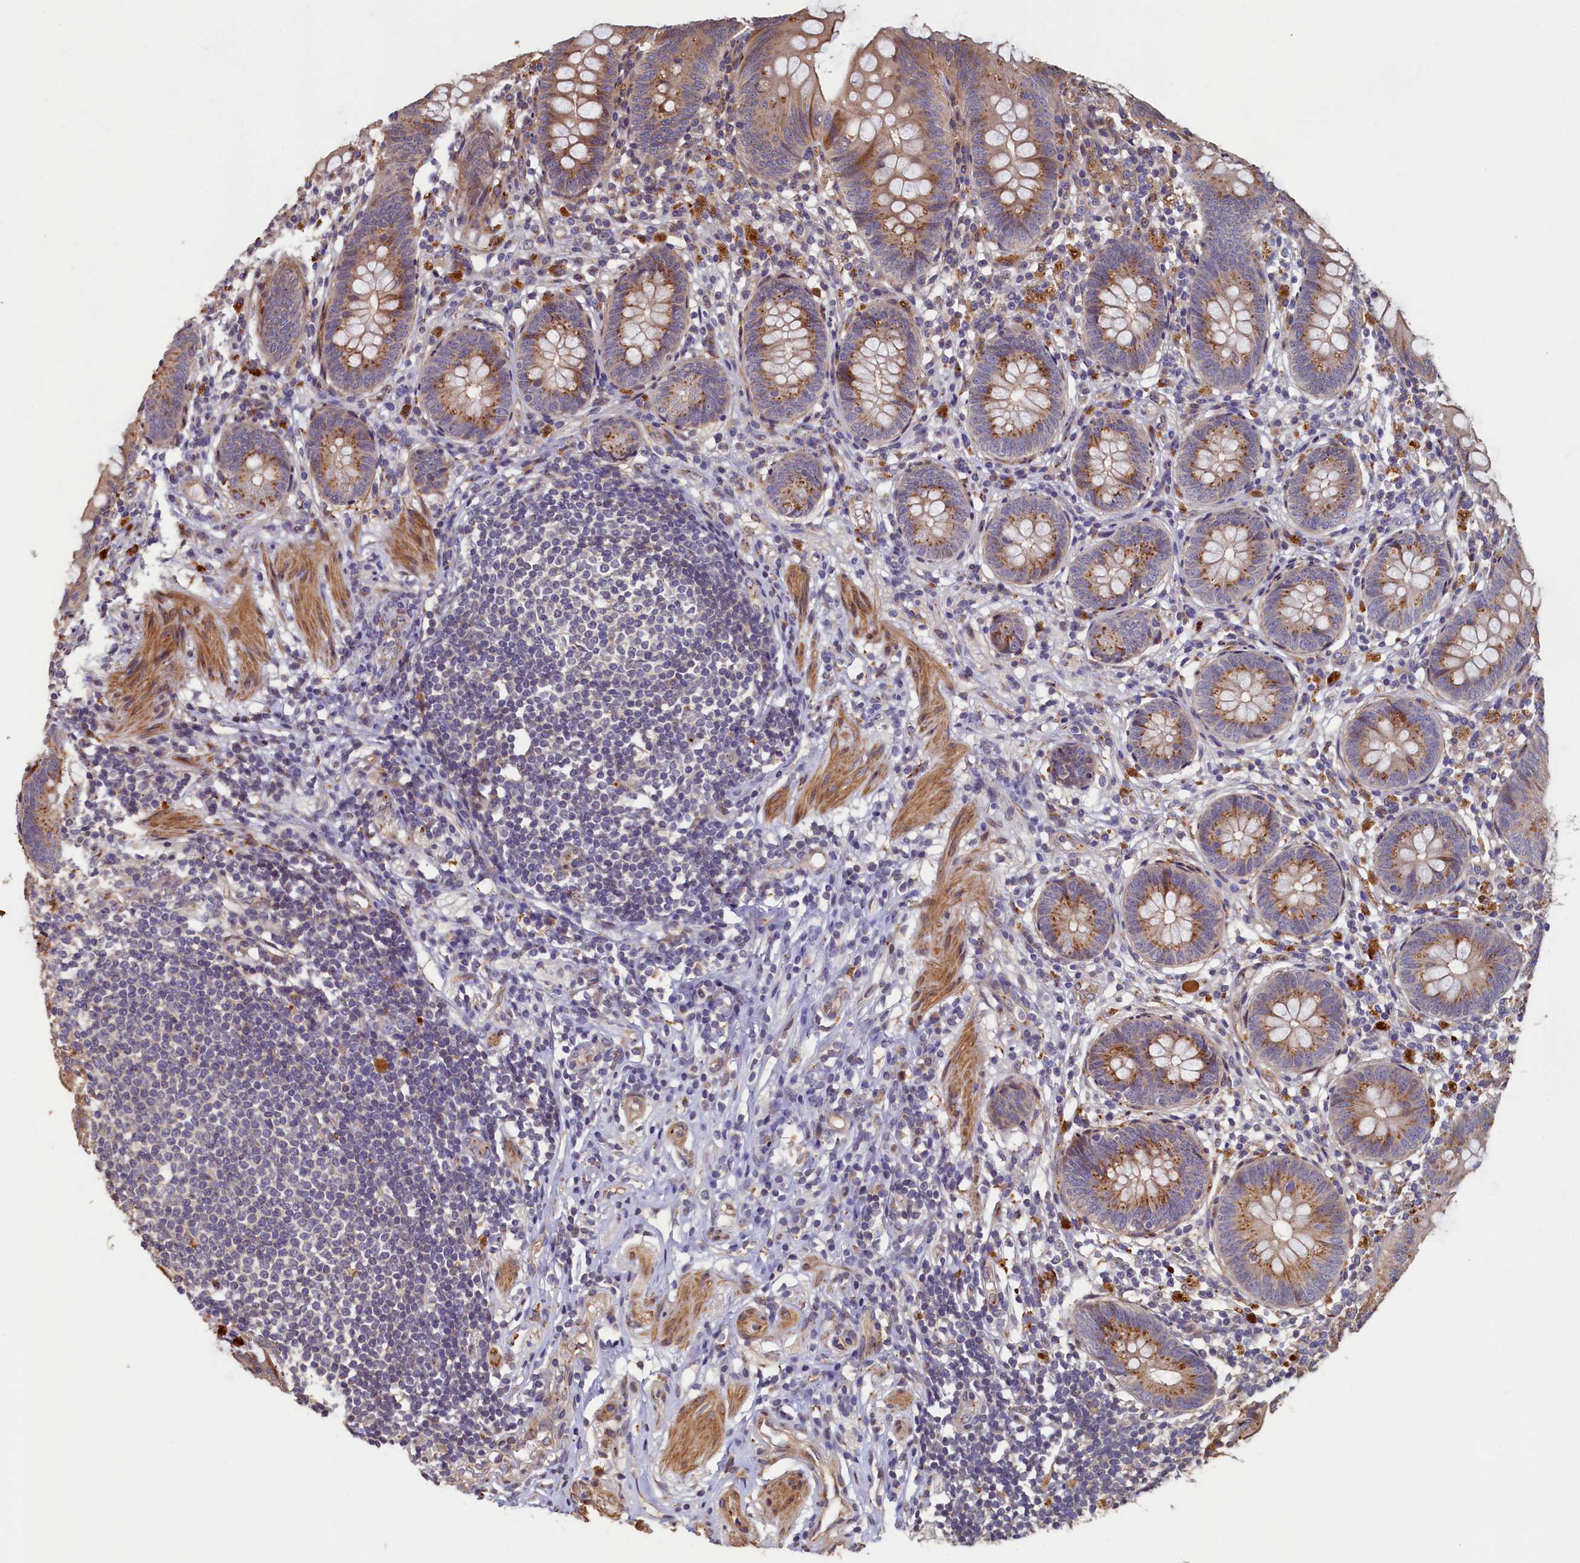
{"staining": {"intensity": "moderate", "quantity": ">75%", "location": "cytoplasmic/membranous"}, "tissue": "appendix", "cell_type": "Glandular cells", "image_type": "normal", "snomed": [{"axis": "morphology", "description": "Normal tissue, NOS"}, {"axis": "topography", "description": "Appendix"}], "caption": "Glandular cells display moderate cytoplasmic/membranous expression in about >75% of cells in benign appendix. The protein of interest is stained brown, and the nuclei are stained in blue (DAB IHC with brightfield microscopy, high magnification).", "gene": "TMEM181", "patient": {"sex": "female", "age": 62}}